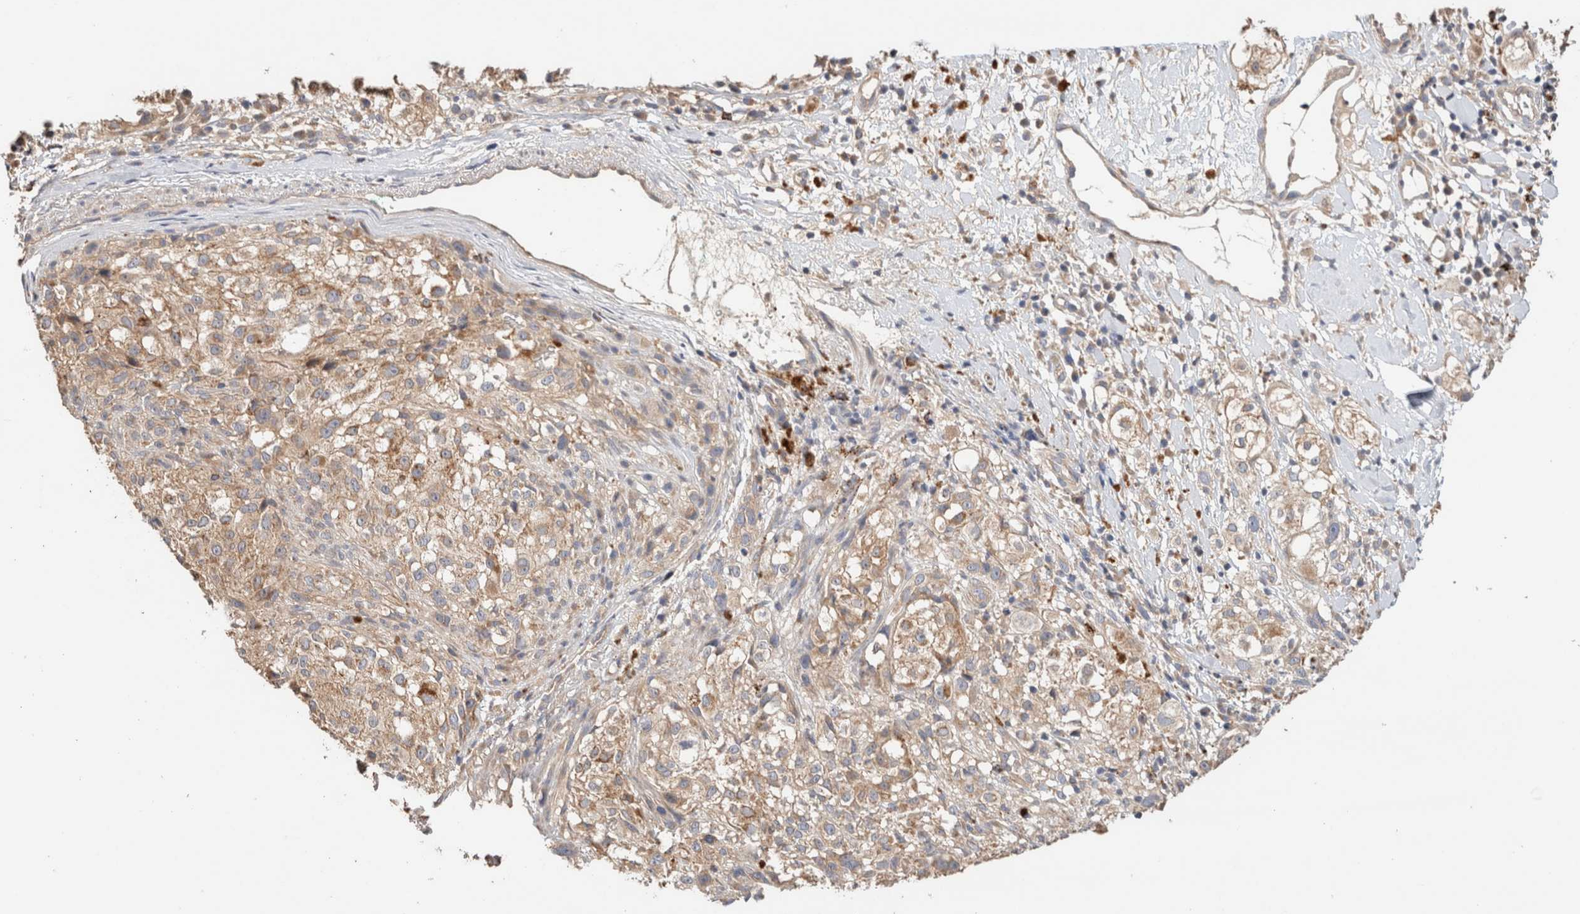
{"staining": {"intensity": "weak", "quantity": ">75%", "location": "cytoplasmic/membranous"}, "tissue": "melanoma", "cell_type": "Tumor cells", "image_type": "cancer", "snomed": [{"axis": "morphology", "description": "Necrosis, NOS"}, {"axis": "morphology", "description": "Malignant melanoma, NOS"}, {"axis": "topography", "description": "Skin"}], "caption": "Melanoma stained with a protein marker shows weak staining in tumor cells.", "gene": "B3GNTL1", "patient": {"sex": "female", "age": 87}}